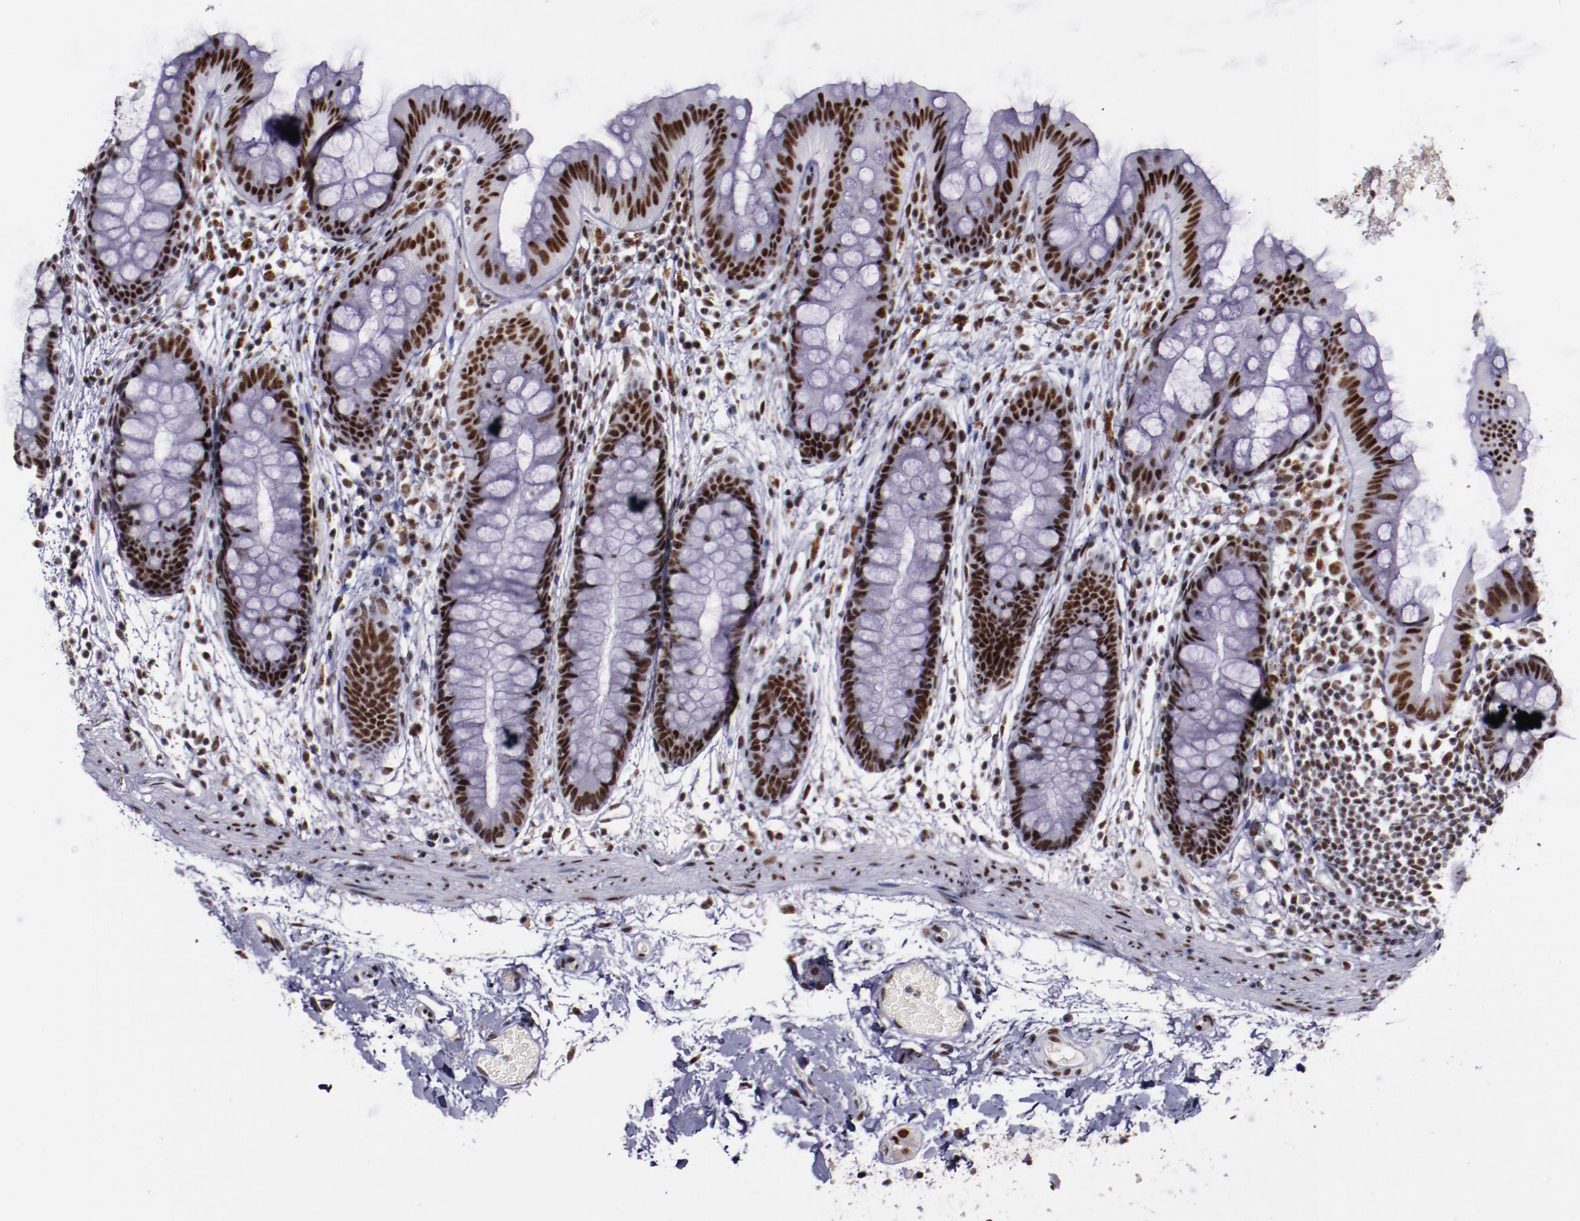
{"staining": {"intensity": "moderate", "quantity": ">75%", "location": "nuclear"}, "tissue": "colon", "cell_type": "Endothelial cells", "image_type": "normal", "snomed": [{"axis": "morphology", "description": "Normal tissue, NOS"}, {"axis": "topography", "description": "Smooth muscle"}, {"axis": "topography", "description": "Colon"}], "caption": "This micrograph displays normal colon stained with immunohistochemistry to label a protein in brown. The nuclear of endothelial cells show moderate positivity for the protein. Nuclei are counter-stained blue.", "gene": "PPP4R3A", "patient": {"sex": "male", "age": 67}}